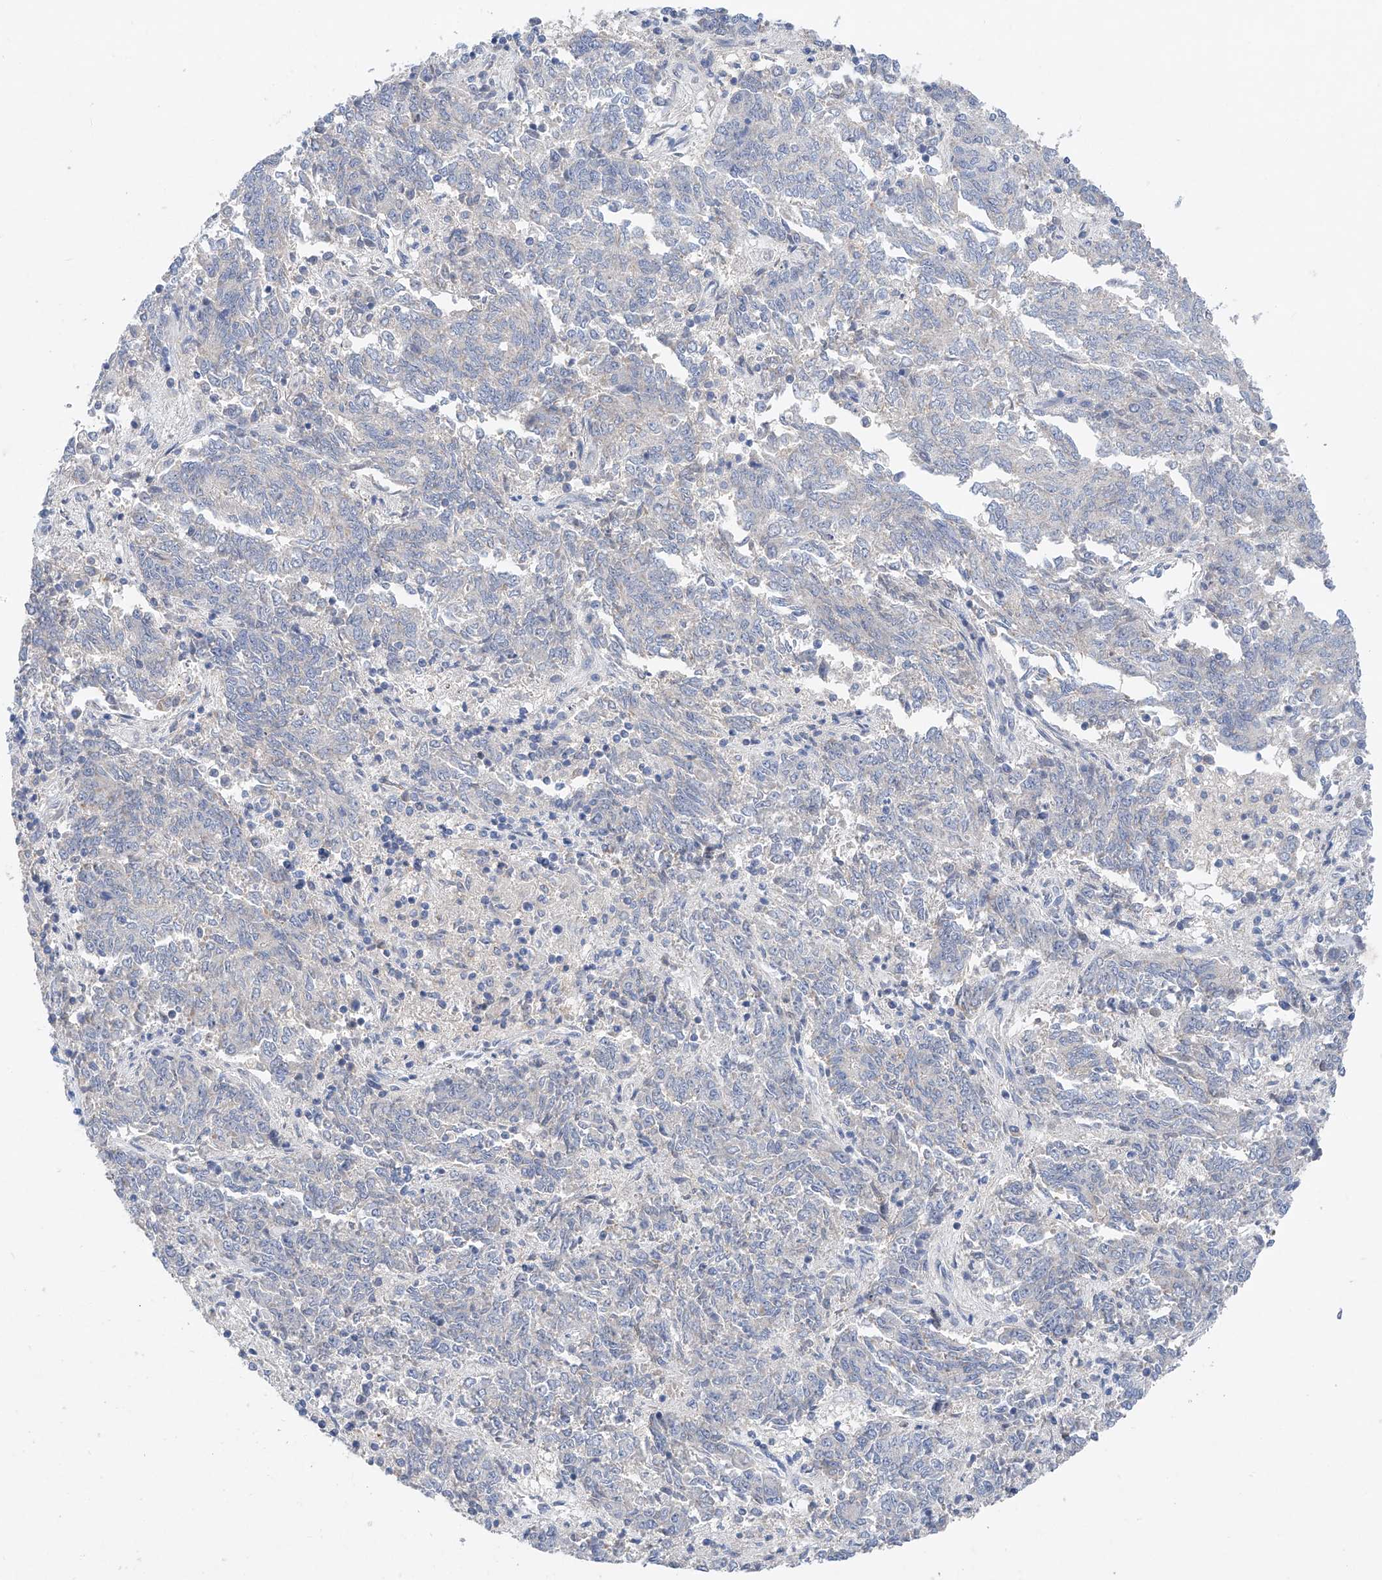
{"staining": {"intensity": "negative", "quantity": "none", "location": "none"}, "tissue": "endometrial cancer", "cell_type": "Tumor cells", "image_type": "cancer", "snomed": [{"axis": "morphology", "description": "Adenocarcinoma, NOS"}, {"axis": "topography", "description": "Endometrium"}], "caption": "This is a histopathology image of immunohistochemistry staining of endometrial cancer (adenocarcinoma), which shows no expression in tumor cells.", "gene": "FUCA2", "patient": {"sex": "female", "age": 80}}